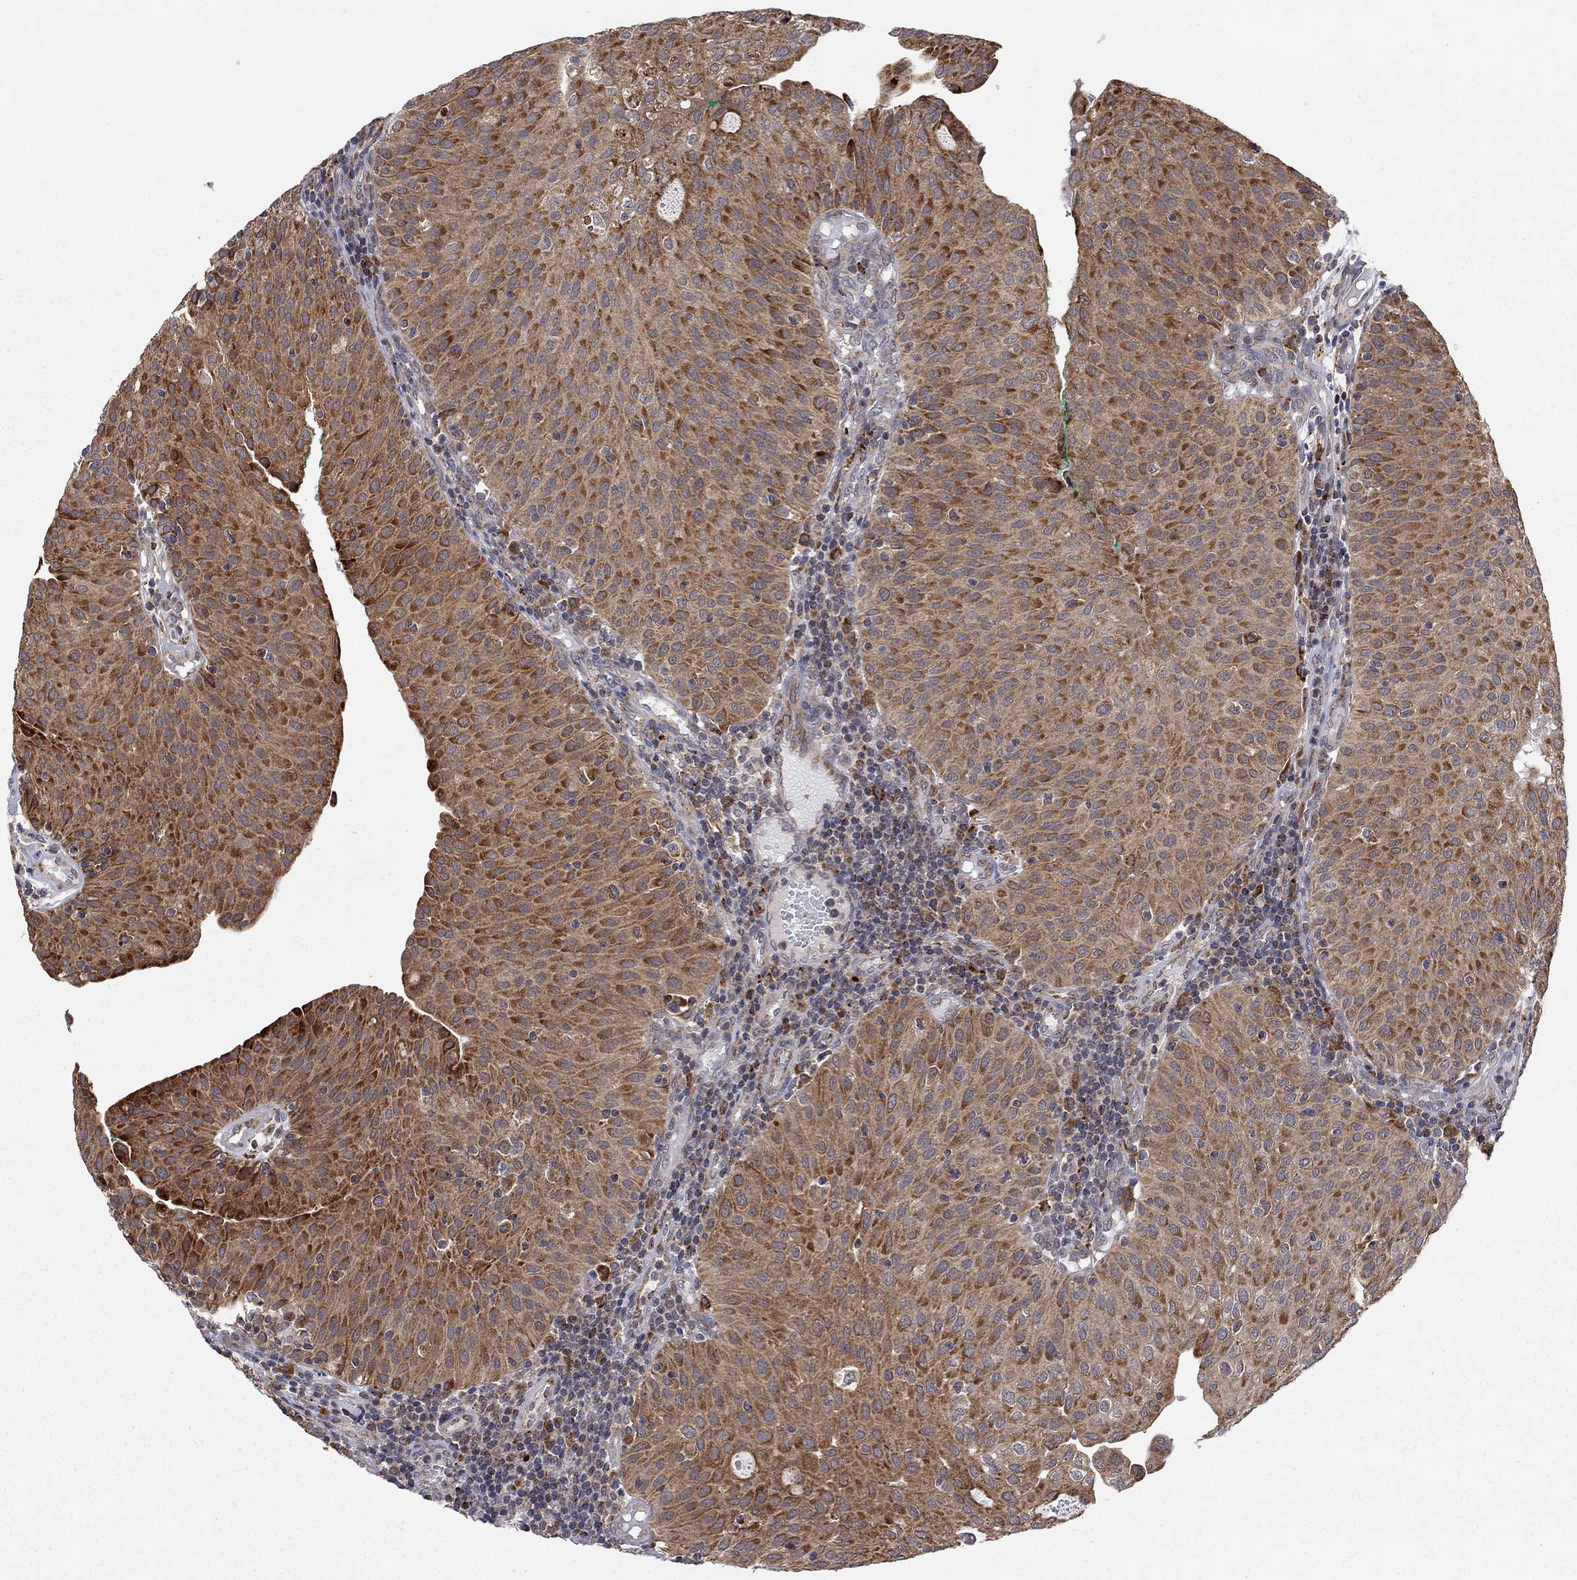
{"staining": {"intensity": "strong", "quantity": ">75%", "location": "cytoplasmic/membranous"}, "tissue": "urothelial cancer", "cell_type": "Tumor cells", "image_type": "cancer", "snomed": [{"axis": "morphology", "description": "Urothelial carcinoma, Low grade"}, {"axis": "topography", "description": "Urinary bladder"}], "caption": "Protein staining exhibits strong cytoplasmic/membranous expression in approximately >75% of tumor cells in urothelial cancer.", "gene": "IDS", "patient": {"sex": "male", "age": 54}}